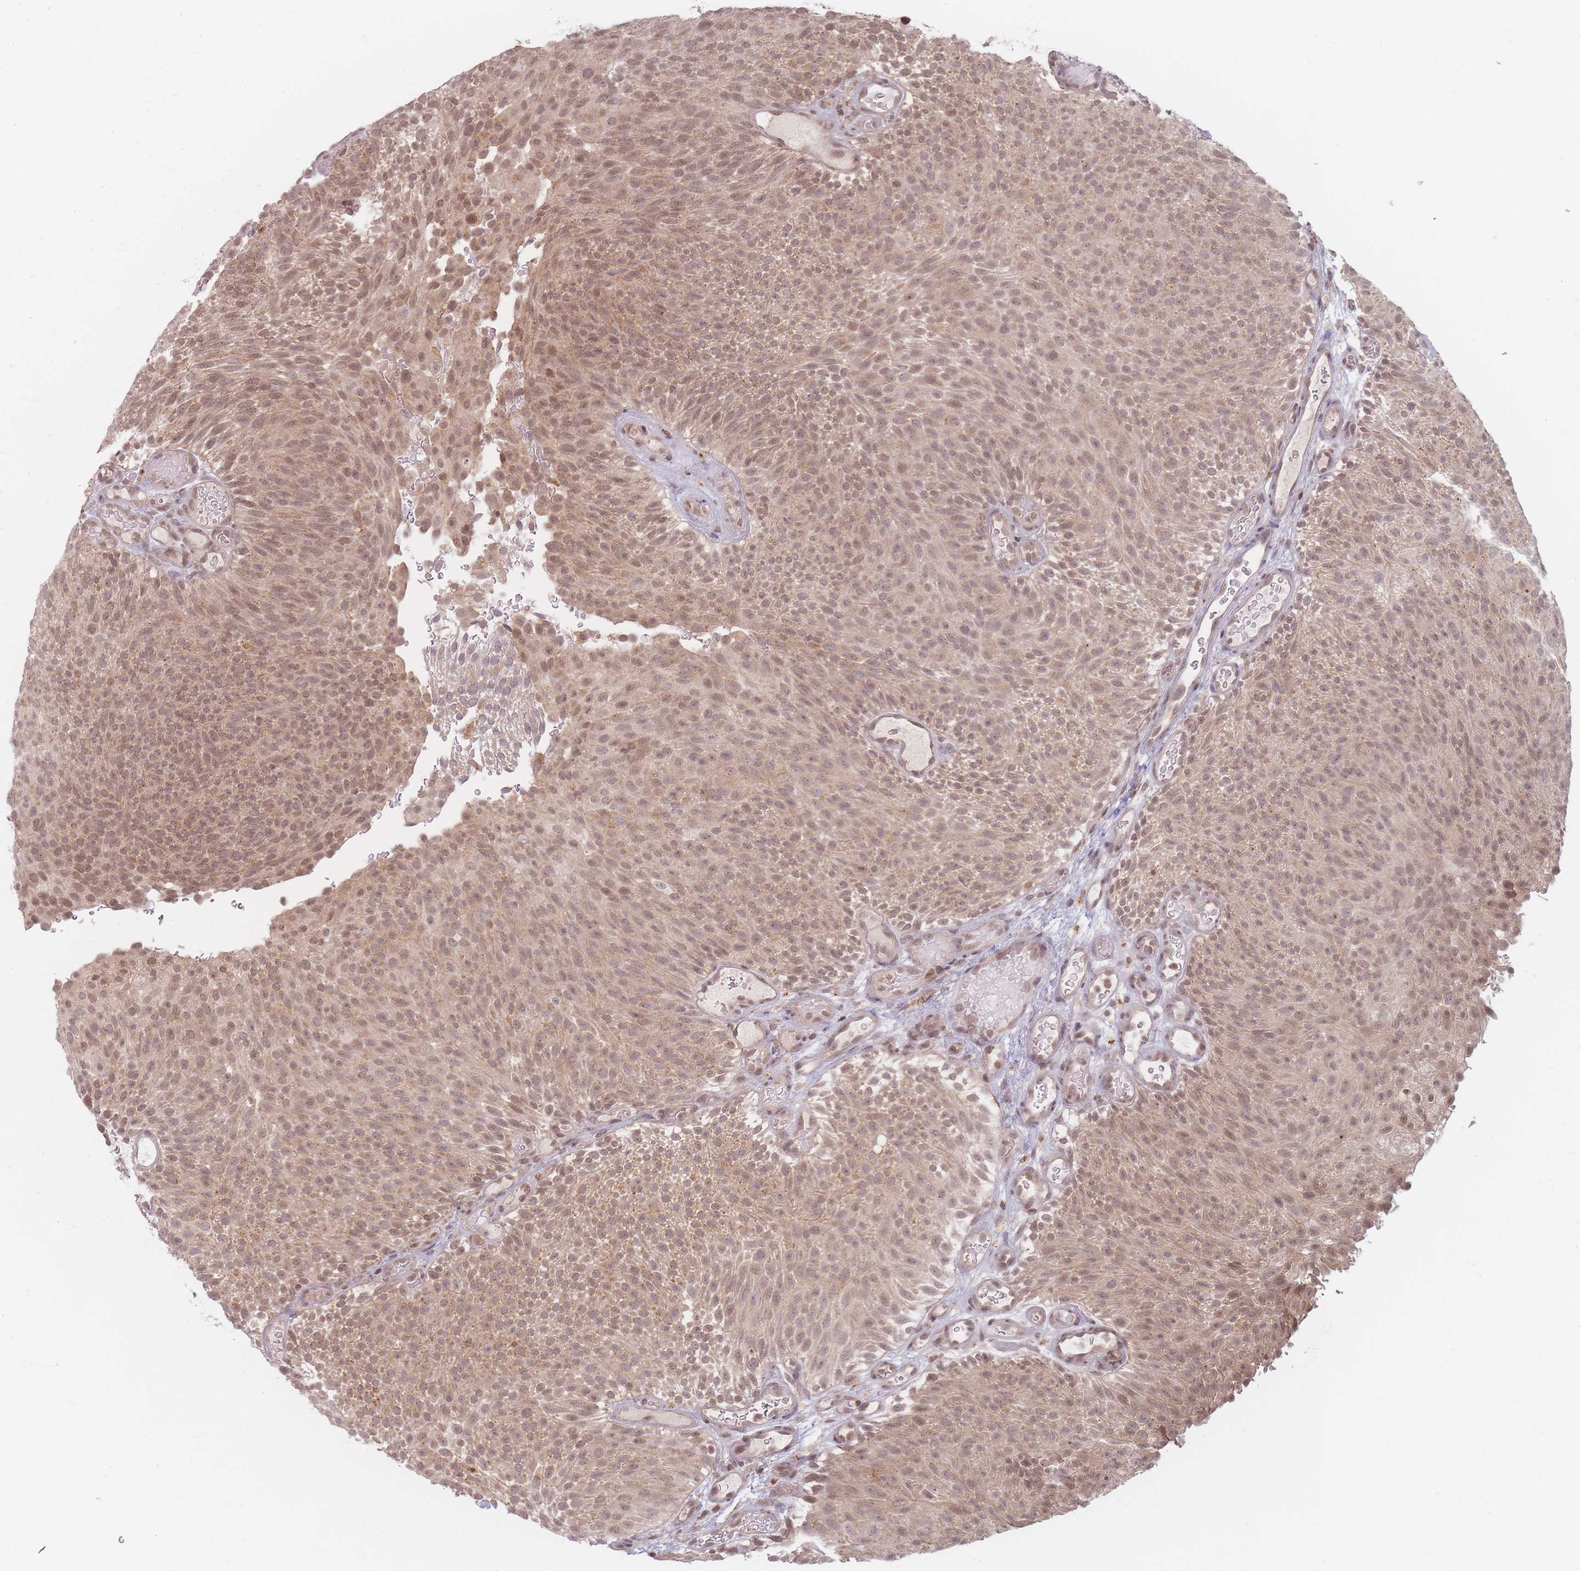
{"staining": {"intensity": "moderate", "quantity": ">75%", "location": "cytoplasmic/membranous,nuclear"}, "tissue": "urothelial cancer", "cell_type": "Tumor cells", "image_type": "cancer", "snomed": [{"axis": "morphology", "description": "Urothelial carcinoma, Low grade"}, {"axis": "topography", "description": "Urinary bladder"}], "caption": "Protein expression analysis of urothelial cancer demonstrates moderate cytoplasmic/membranous and nuclear staining in approximately >75% of tumor cells.", "gene": "SPATA45", "patient": {"sex": "male", "age": 78}}